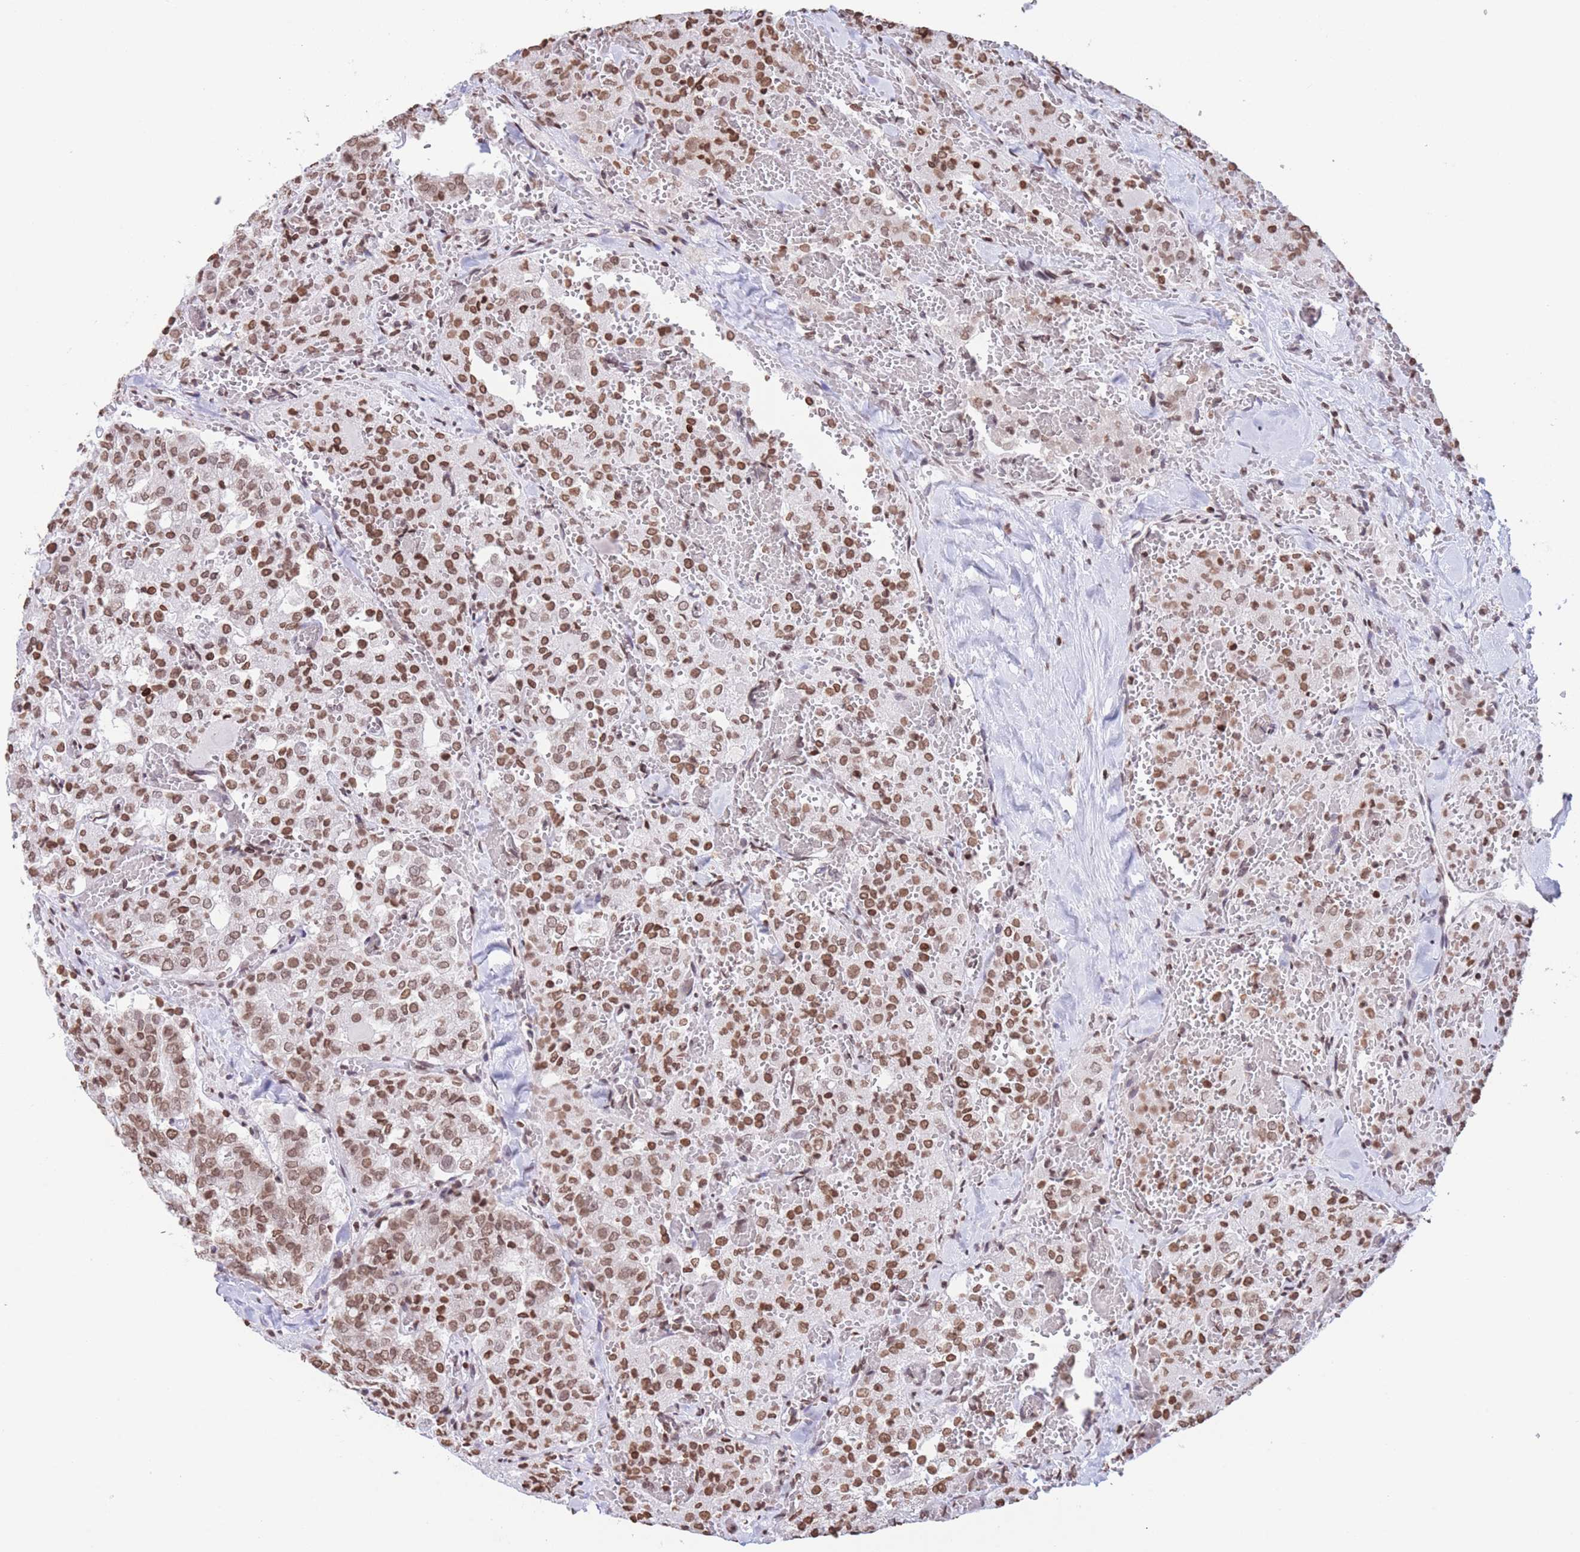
{"staining": {"intensity": "moderate", "quantity": ">75%", "location": "nuclear"}, "tissue": "thyroid cancer", "cell_type": "Tumor cells", "image_type": "cancer", "snomed": [{"axis": "morphology", "description": "Follicular adenoma carcinoma, NOS"}, {"axis": "topography", "description": "Thyroid gland"}], "caption": "A medium amount of moderate nuclear positivity is seen in approximately >75% of tumor cells in thyroid cancer (follicular adenoma carcinoma) tissue. Nuclei are stained in blue.", "gene": "H2BC11", "patient": {"sex": "male", "age": 75}}